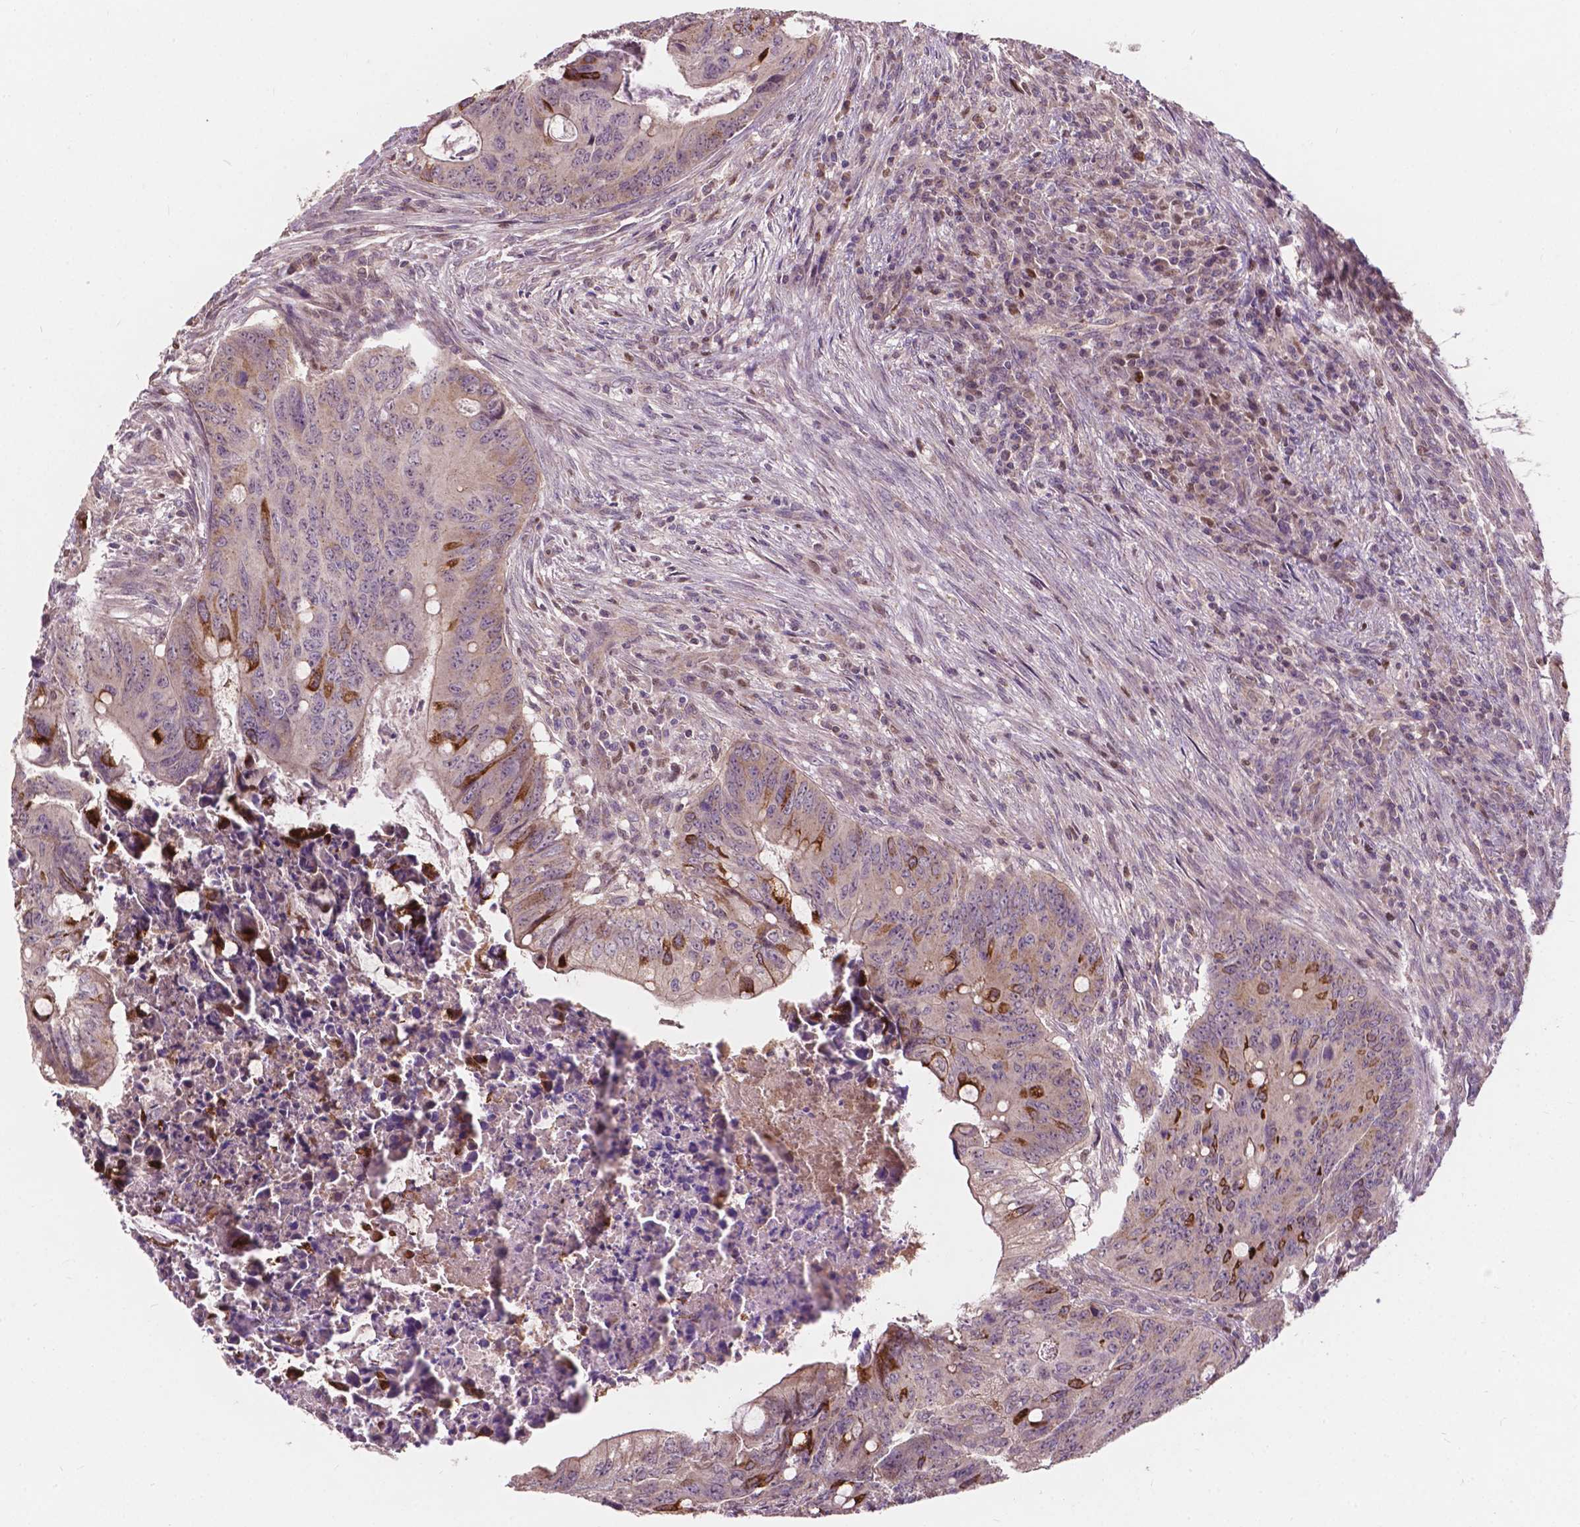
{"staining": {"intensity": "strong", "quantity": "<25%", "location": "cytoplasmic/membranous"}, "tissue": "colorectal cancer", "cell_type": "Tumor cells", "image_type": "cancer", "snomed": [{"axis": "morphology", "description": "Adenocarcinoma, NOS"}, {"axis": "topography", "description": "Colon"}], "caption": "Colorectal cancer was stained to show a protein in brown. There is medium levels of strong cytoplasmic/membranous positivity in about <25% of tumor cells. (brown staining indicates protein expression, while blue staining denotes nuclei).", "gene": "DUSP16", "patient": {"sex": "female", "age": 74}}